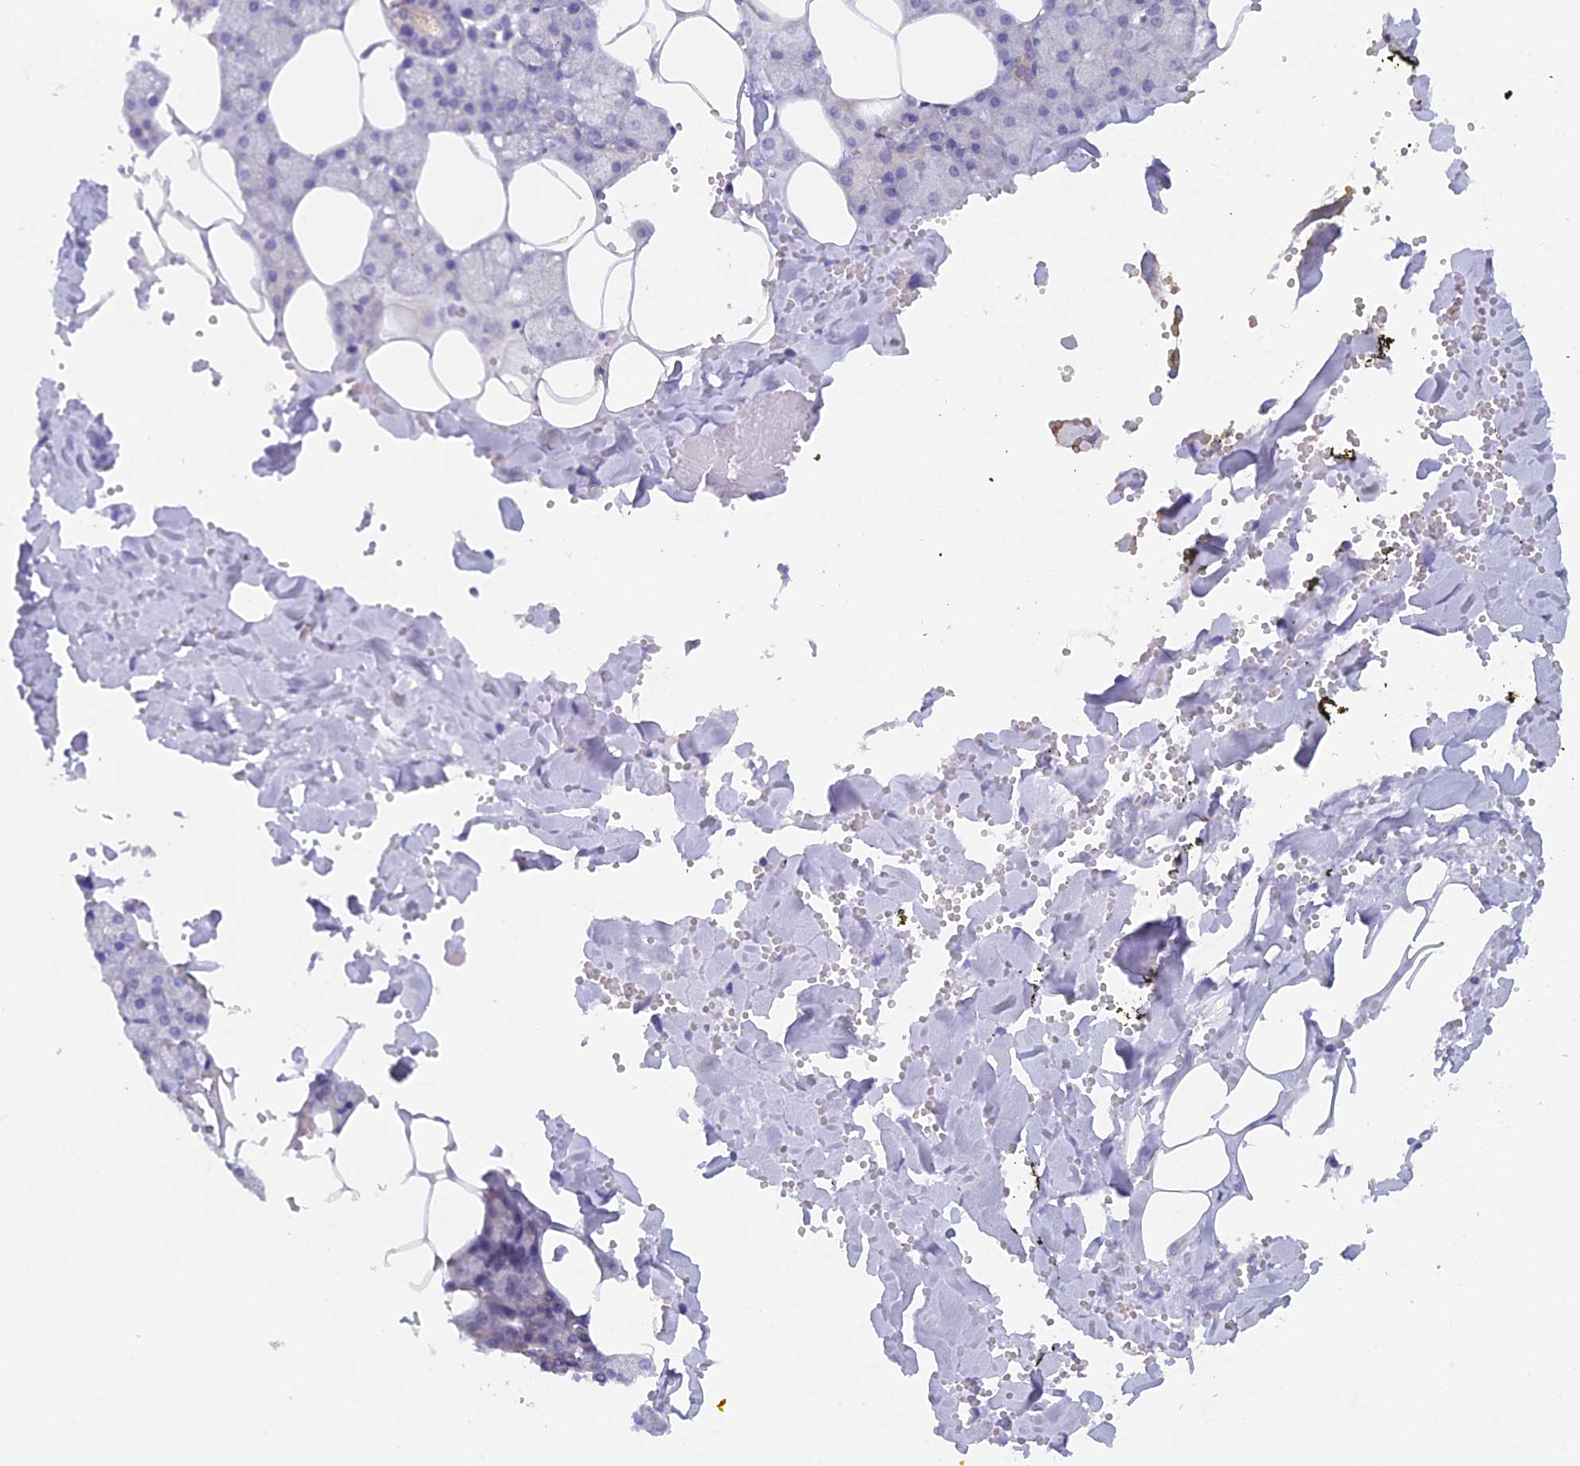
{"staining": {"intensity": "weak", "quantity": "<25%", "location": "cytoplasmic/membranous"}, "tissue": "salivary gland", "cell_type": "Glandular cells", "image_type": "normal", "snomed": [{"axis": "morphology", "description": "Normal tissue, NOS"}, {"axis": "topography", "description": "Salivary gland"}], "caption": "This is a micrograph of immunohistochemistry (IHC) staining of benign salivary gland, which shows no staining in glandular cells.", "gene": "FZR1", "patient": {"sex": "male", "age": 62}}